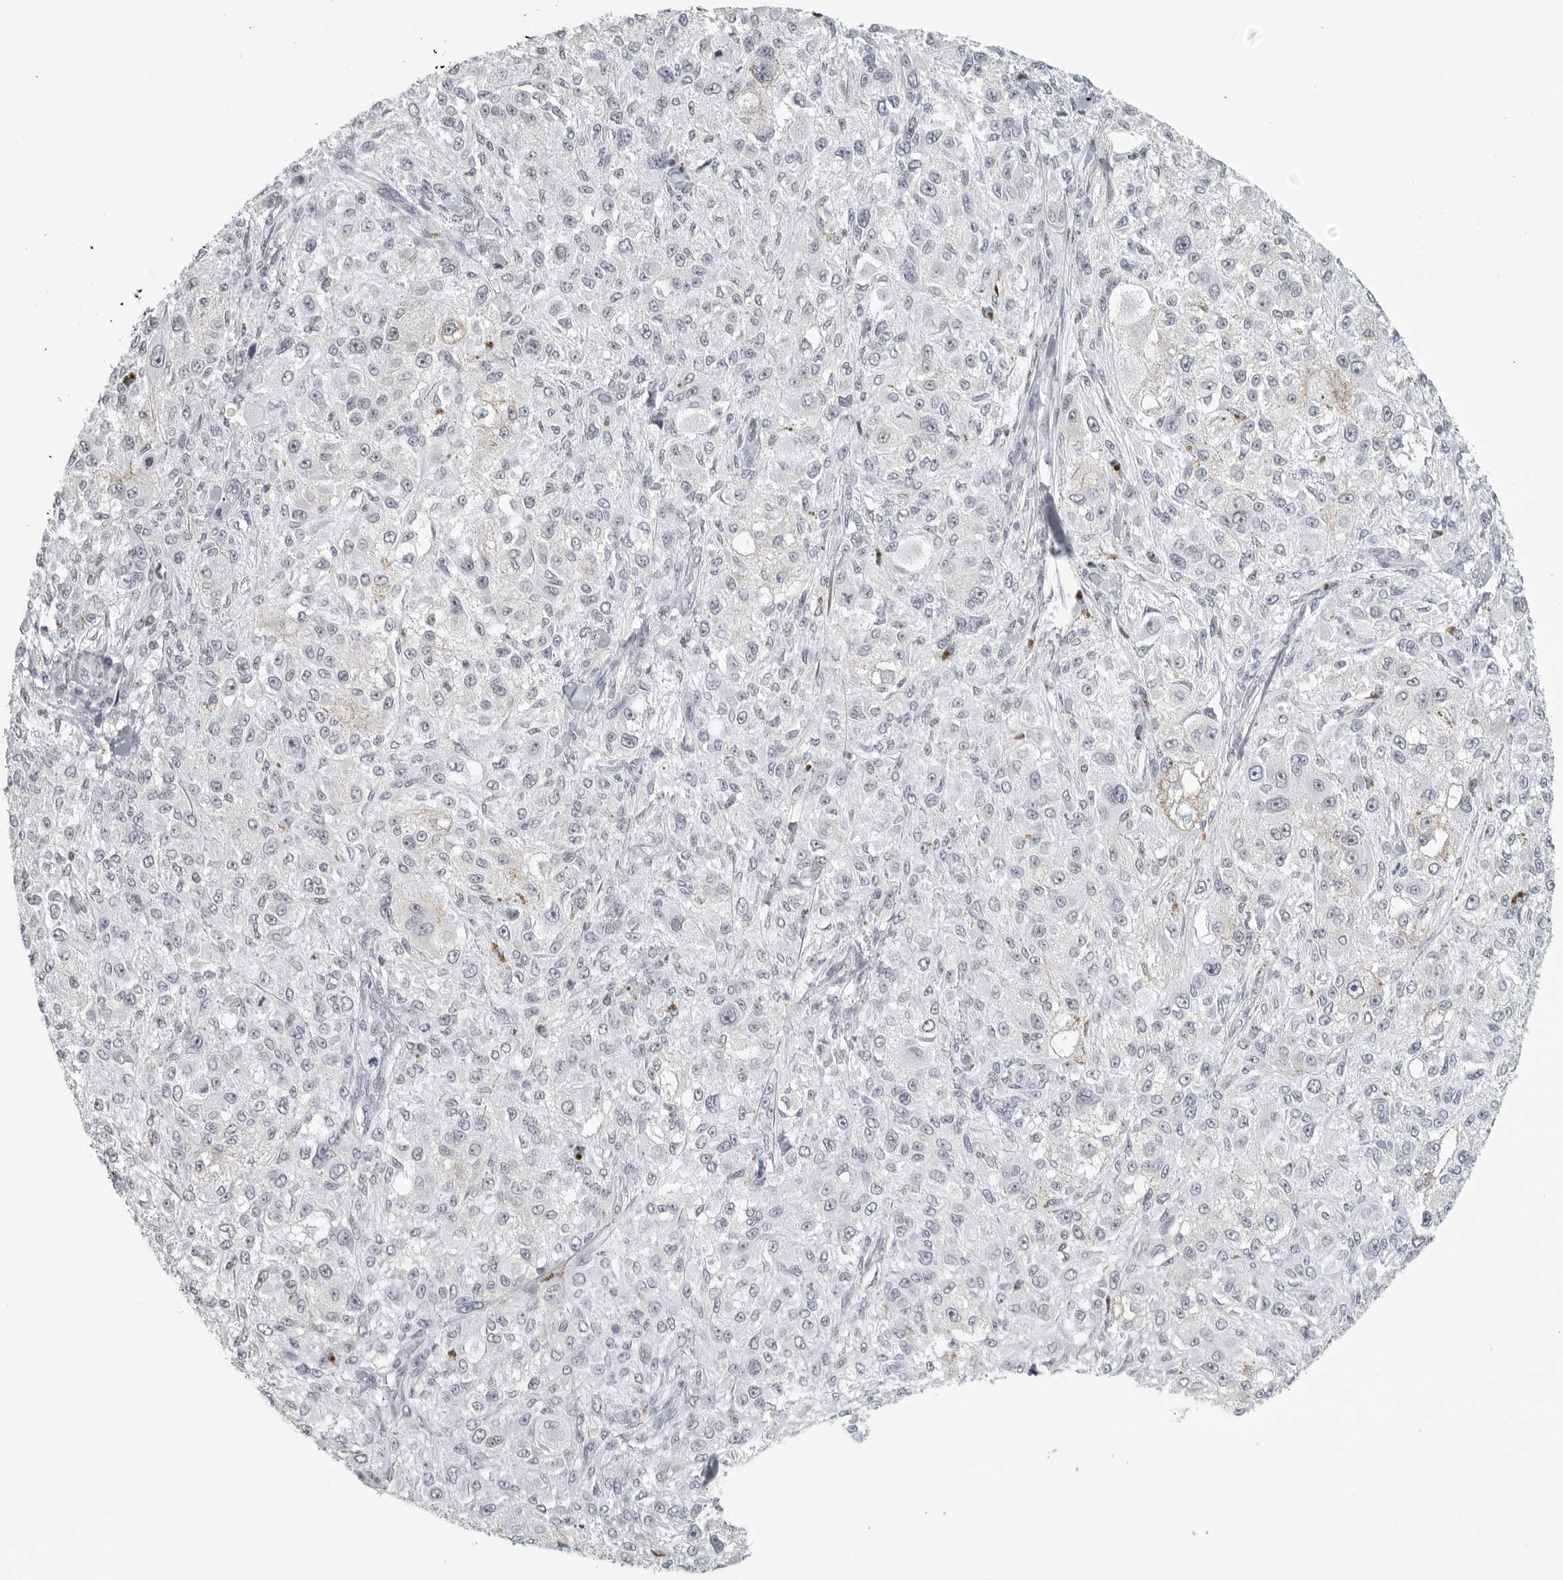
{"staining": {"intensity": "negative", "quantity": "none", "location": "none"}, "tissue": "melanoma", "cell_type": "Tumor cells", "image_type": "cancer", "snomed": [{"axis": "morphology", "description": "Necrosis, NOS"}, {"axis": "morphology", "description": "Malignant melanoma, NOS"}, {"axis": "topography", "description": "Skin"}], "caption": "DAB (3,3'-diaminobenzidine) immunohistochemical staining of melanoma shows no significant positivity in tumor cells.", "gene": "BPIFA1", "patient": {"sex": "female", "age": 87}}